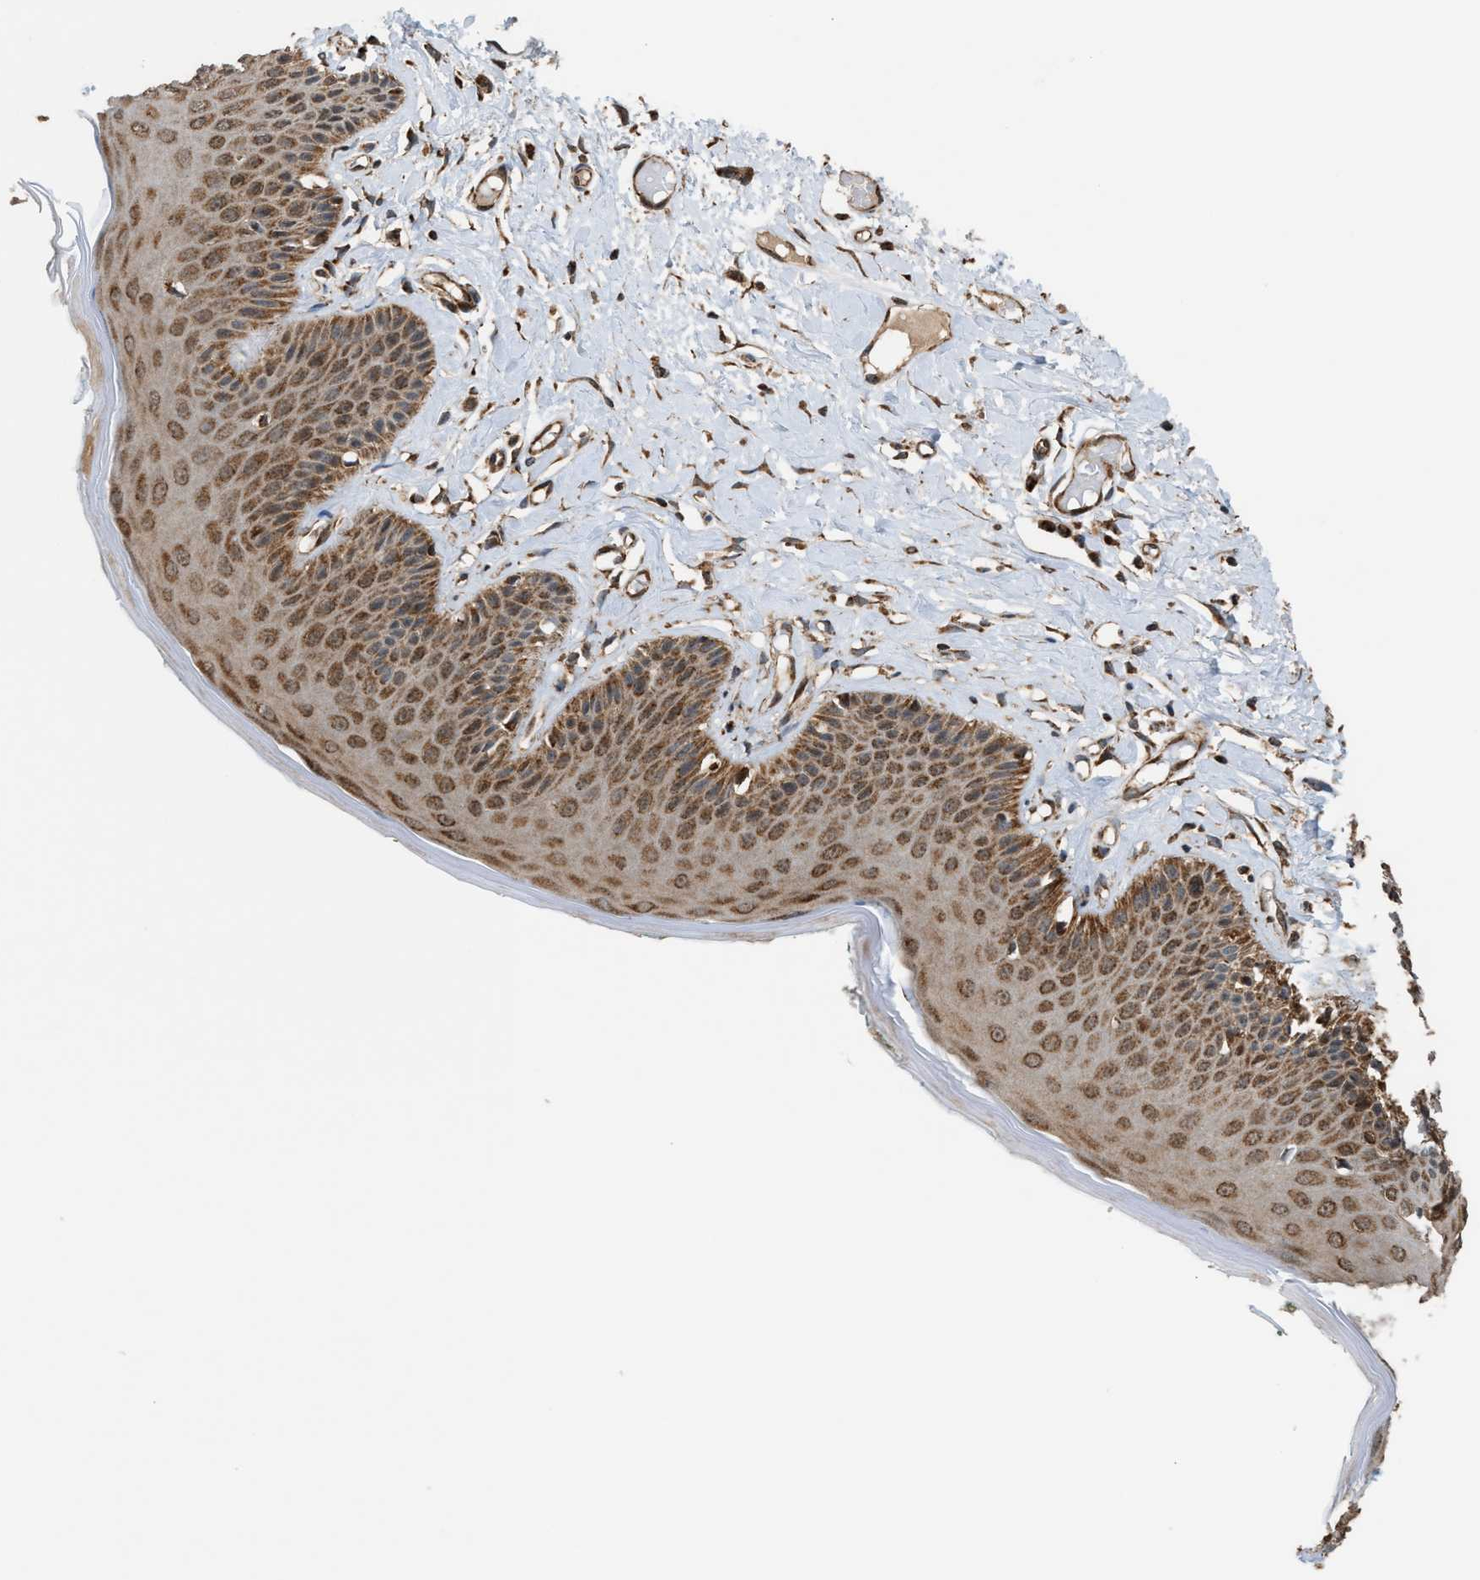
{"staining": {"intensity": "strong", "quantity": ">75%", "location": "cytoplasmic/membranous"}, "tissue": "skin", "cell_type": "Epidermal cells", "image_type": "normal", "snomed": [{"axis": "morphology", "description": "Normal tissue, NOS"}, {"axis": "topography", "description": "Vulva"}], "caption": "IHC of normal skin demonstrates high levels of strong cytoplasmic/membranous staining in approximately >75% of epidermal cells. (brown staining indicates protein expression, while blue staining denotes nuclei).", "gene": "SGSM2", "patient": {"sex": "female", "age": 73}}